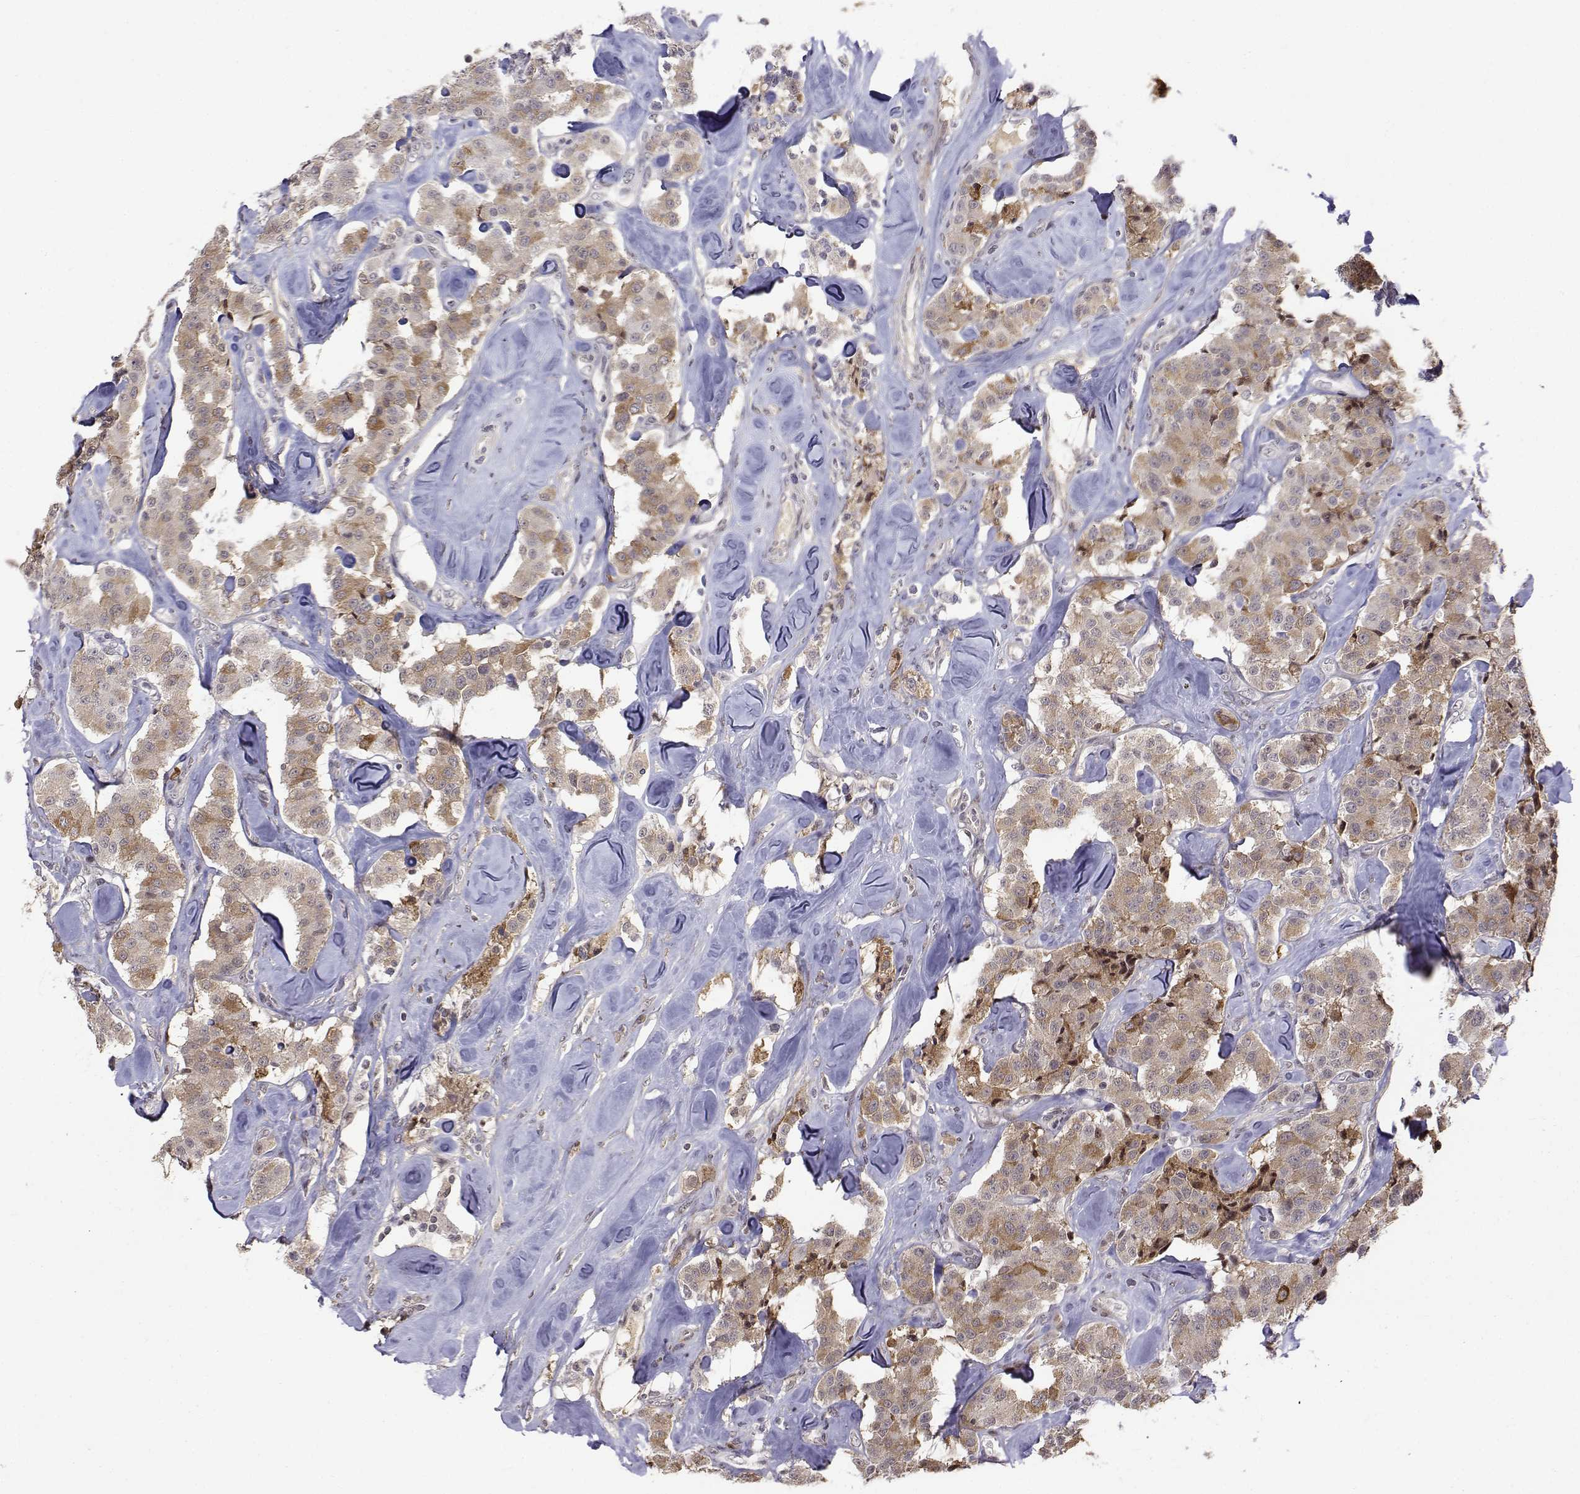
{"staining": {"intensity": "weak", "quantity": "25%-75%", "location": "cytoplasmic/membranous"}, "tissue": "carcinoid", "cell_type": "Tumor cells", "image_type": "cancer", "snomed": [{"axis": "morphology", "description": "Carcinoid, malignant, NOS"}, {"axis": "topography", "description": "Pancreas"}], "caption": "A photomicrograph of human carcinoid stained for a protein reveals weak cytoplasmic/membranous brown staining in tumor cells. Nuclei are stained in blue.", "gene": "ITGA7", "patient": {"sex": "male", "age": 41}}